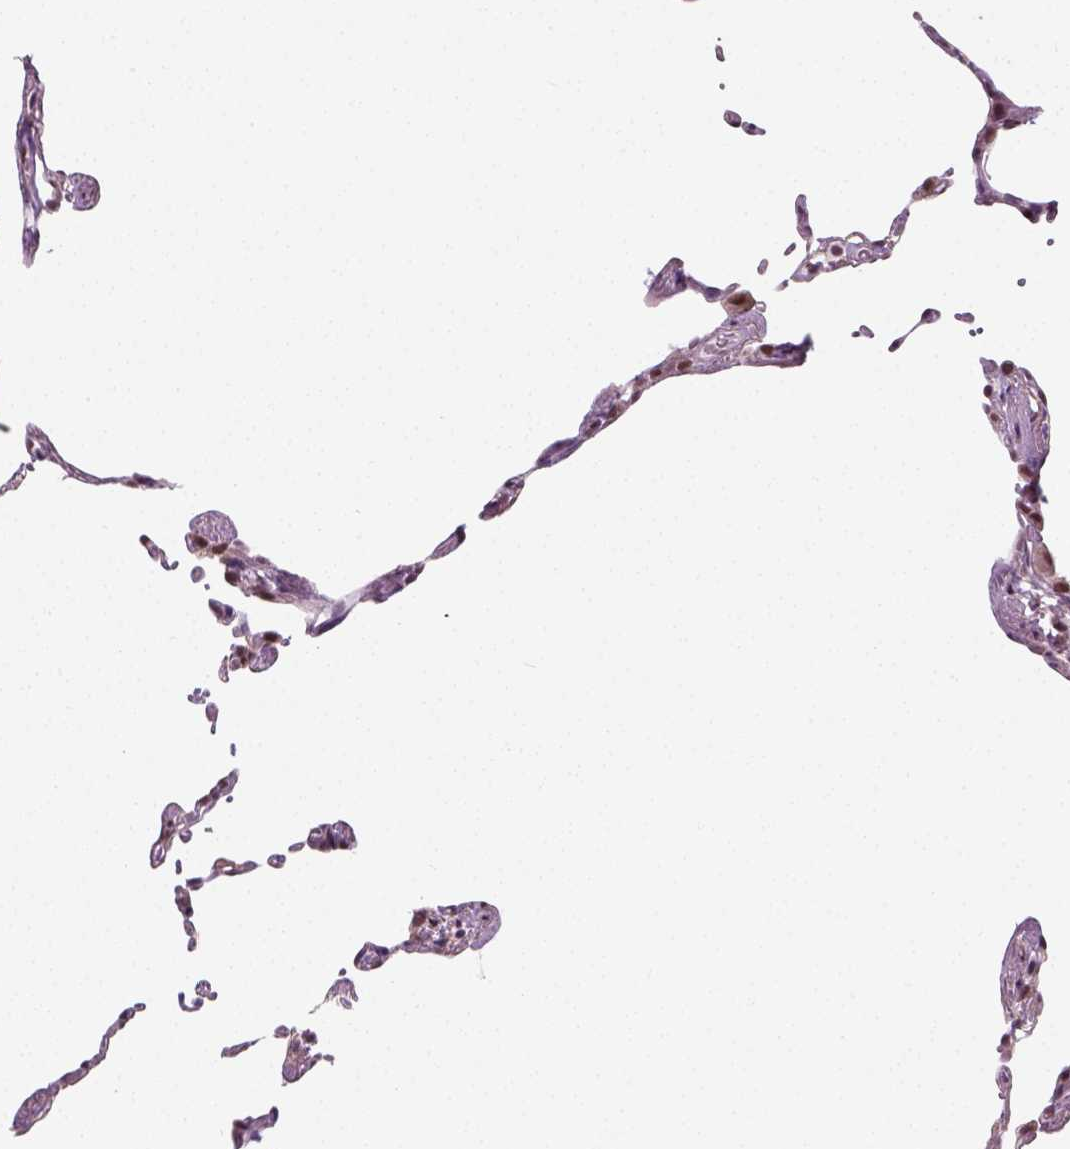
{"staining": {"intensity": "moderate", "quantity": ">75%", "location": "nuclear"}, "tissue": "lung", "cell_type": "Alveolar cells", "image_type": "normal", "snomed": [{"axis": "morphology", "description": "Normal tissue, NOS"}, {"axis": "topography", "description": "Lung"}], "caption": "IHC of normal human lung shows medium levels of moderate nuclear positivity in approximately >75% of alveolar cells. The staining was performed using DAB (3,3'-diaminobenzidine) to visualize the protein expression in brown, while the nuclei were stained in blue with hematoxylin (Magnification: 20x).", "gene": "C1orf112", "patient": {"sex": "female", "age": 57}}